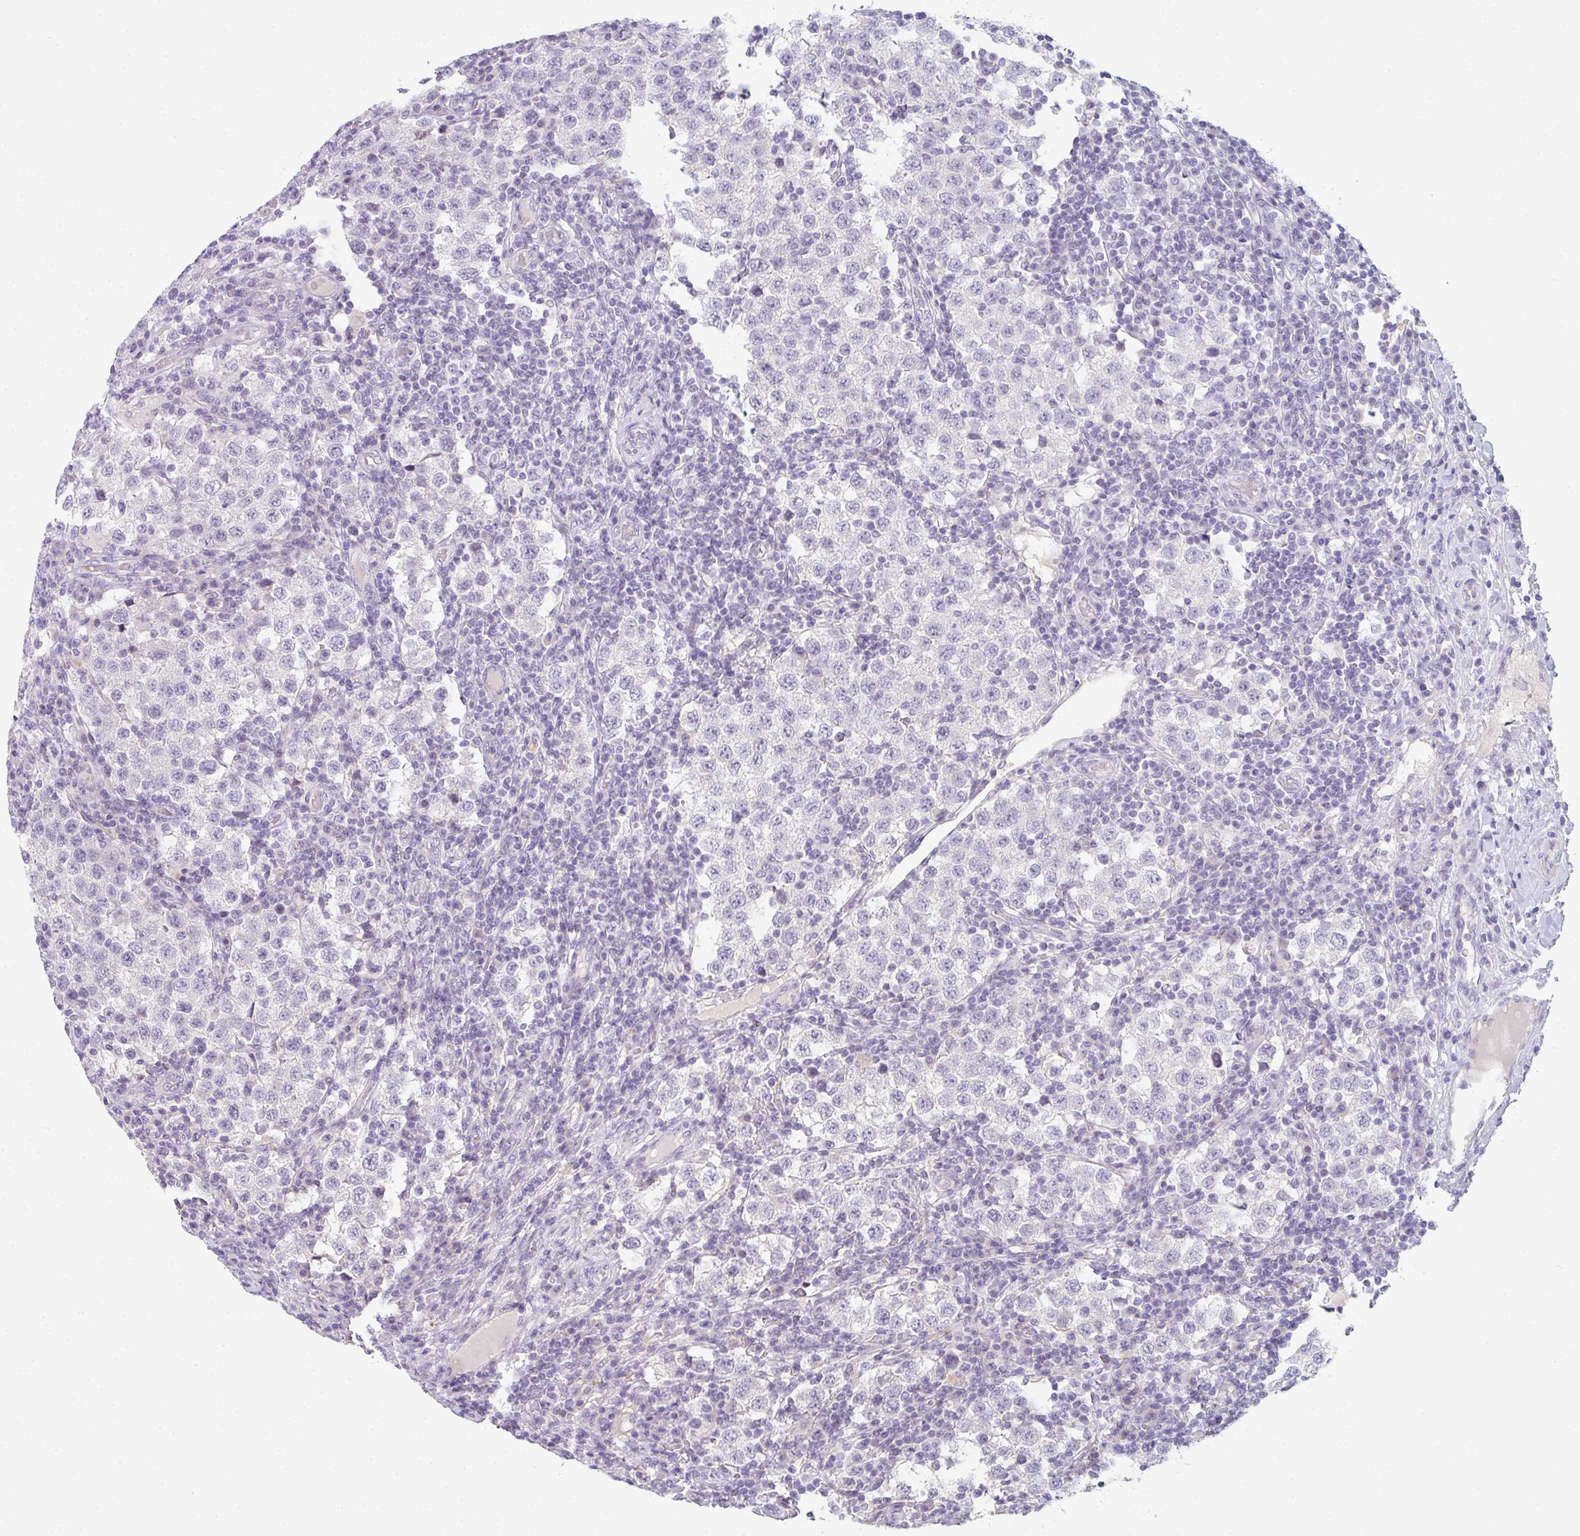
{"staining": {"intensity": "negative", "quantity": "none", "location": "none"}, "tissue": "testis cancer", "cell_type": "Tumor cells", "image_type": "cancer", "snomed": [{"axis": "morphology", "description": "Seminoma, NOS"}, {"axis": "topography", "description": "Testis"}], "caption": "Protein analysis of testis seminoma demonstrates no significant expression in tumor cells. (DAB (3,3'-diaminobenzidine) IHC, high magnification).", "gene": "C1QTNF8", "patient": {"sex": "male", "age": 34}}